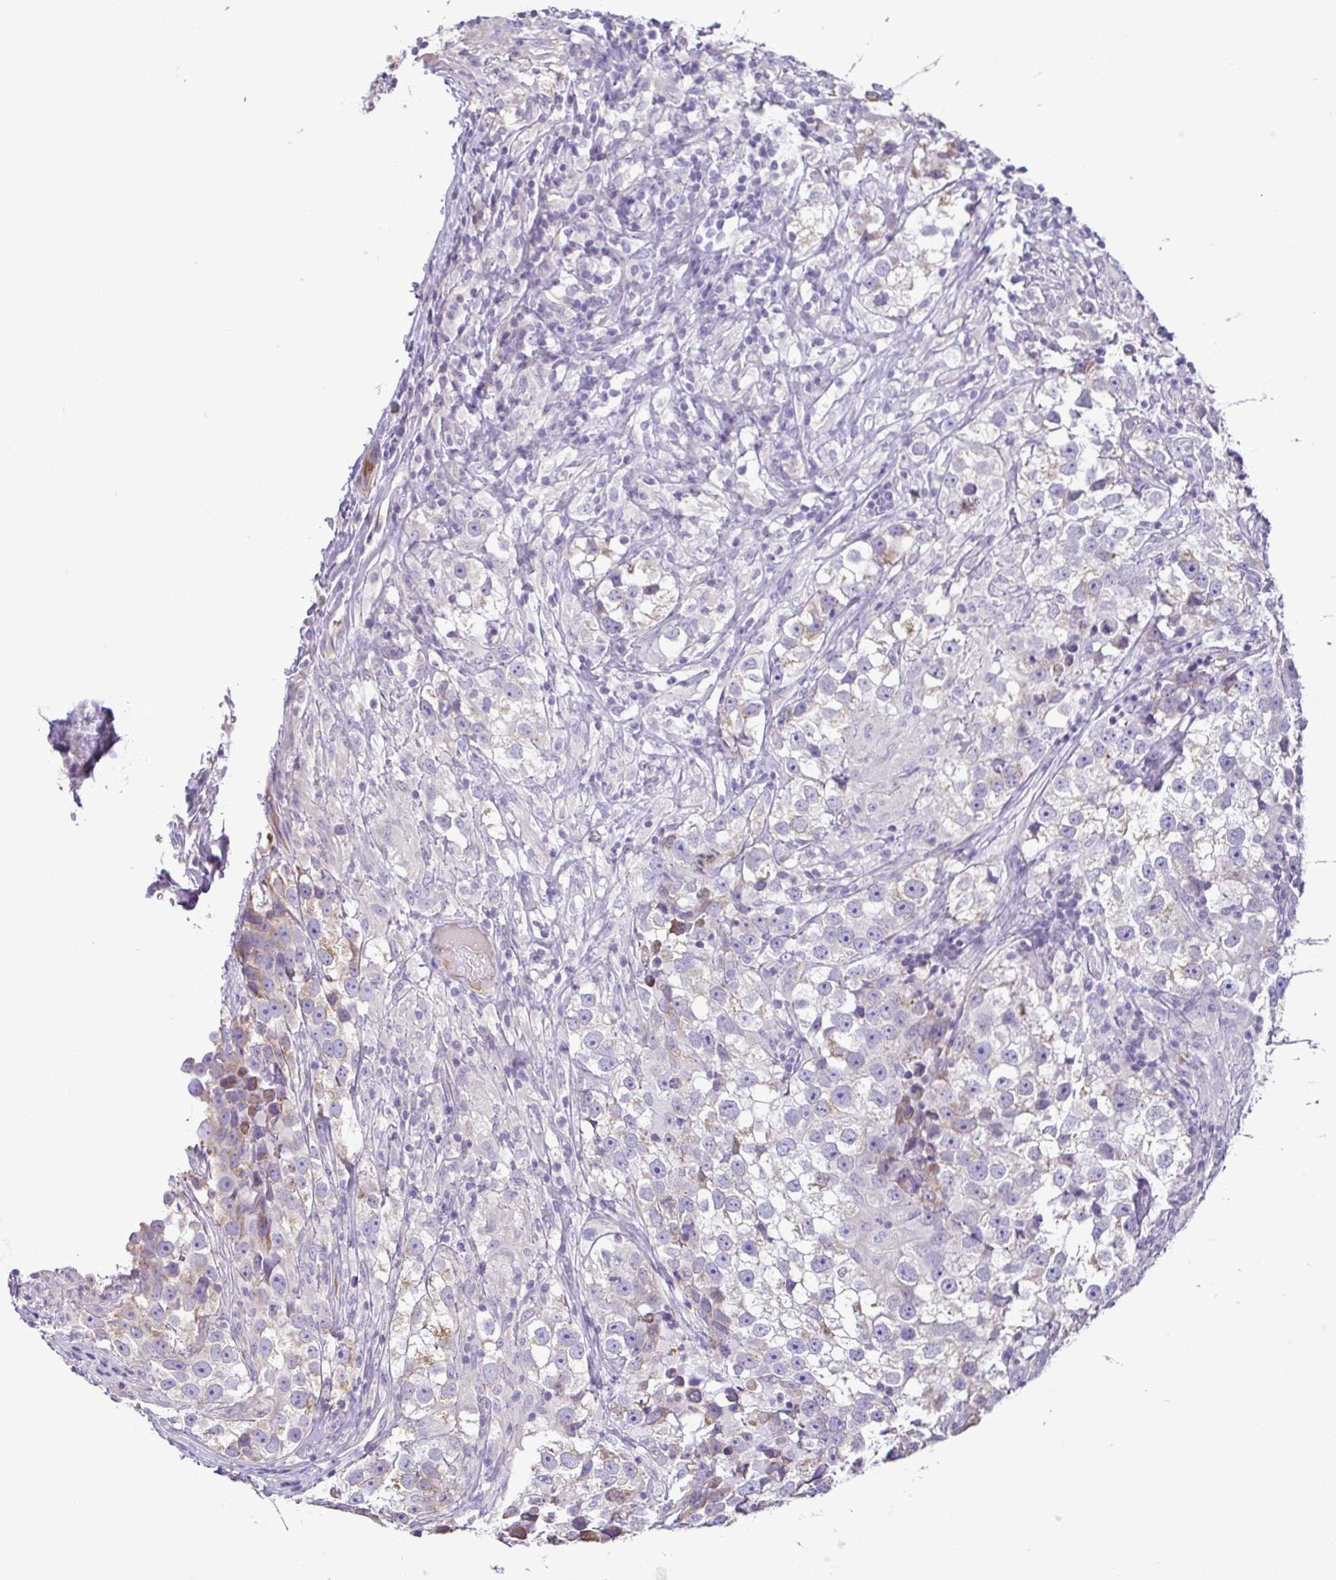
{"staining": {"intensity": "negative", "quantity": "none", "location": "none"}, "tissue": "testis cancer", "cell_type": "Tumor cells", "image_type": "cancer", "snomed": [{"axis": "morphology", "description": "Seminoma, NOS"}, {"axis": "topography", "description": "Testis"}], "caption": "Tumor cells are negative for brown protein staining in testis cancer (seminoma).", "gene": "MYL10", "patient": {"sex": "male", "age": 46}}